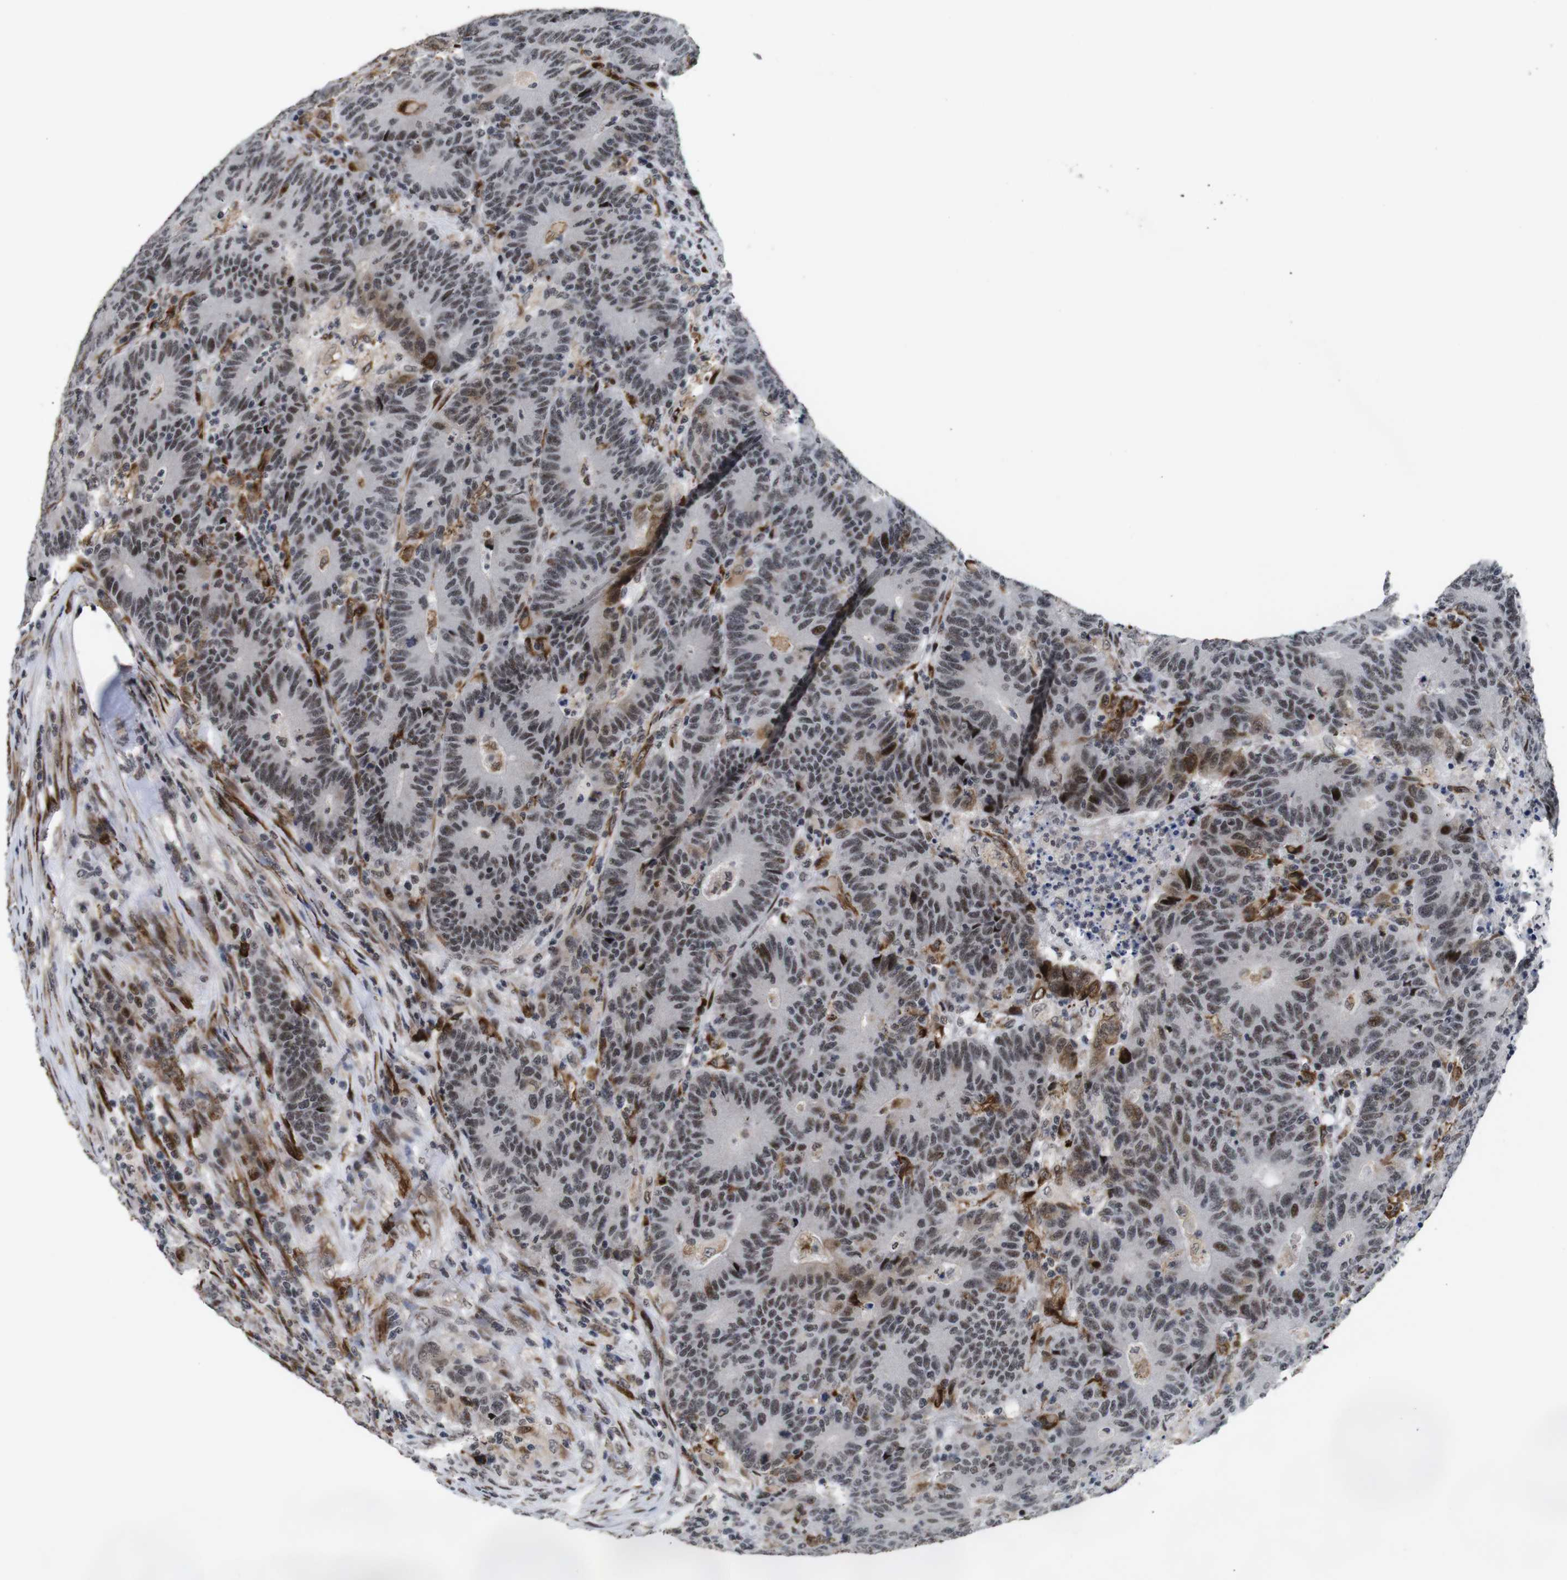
{"staining": {"intensity": "weak", "quantity": ">75%", "location": "nuclear"}, "tissue": "colorectal cancer", "cell_type": "Tumor cells", "image_type": "cancer", "snomed": [{"axis": "morphology", "description": "Normal tissue, NOS"}, {"axis": "morphology", "description": "Adenocarcinoma, NOS"}, {"axis": "topography", "description": "Colon"}], "caption": "Colorectal cancer (adenocarcinoma) stained with a brown dye displays weak nuclear positive positivity in approximately >75% of tumor cells.", "gene": "EIF4G1", "patient": {"sex": "female", "age": 75}}